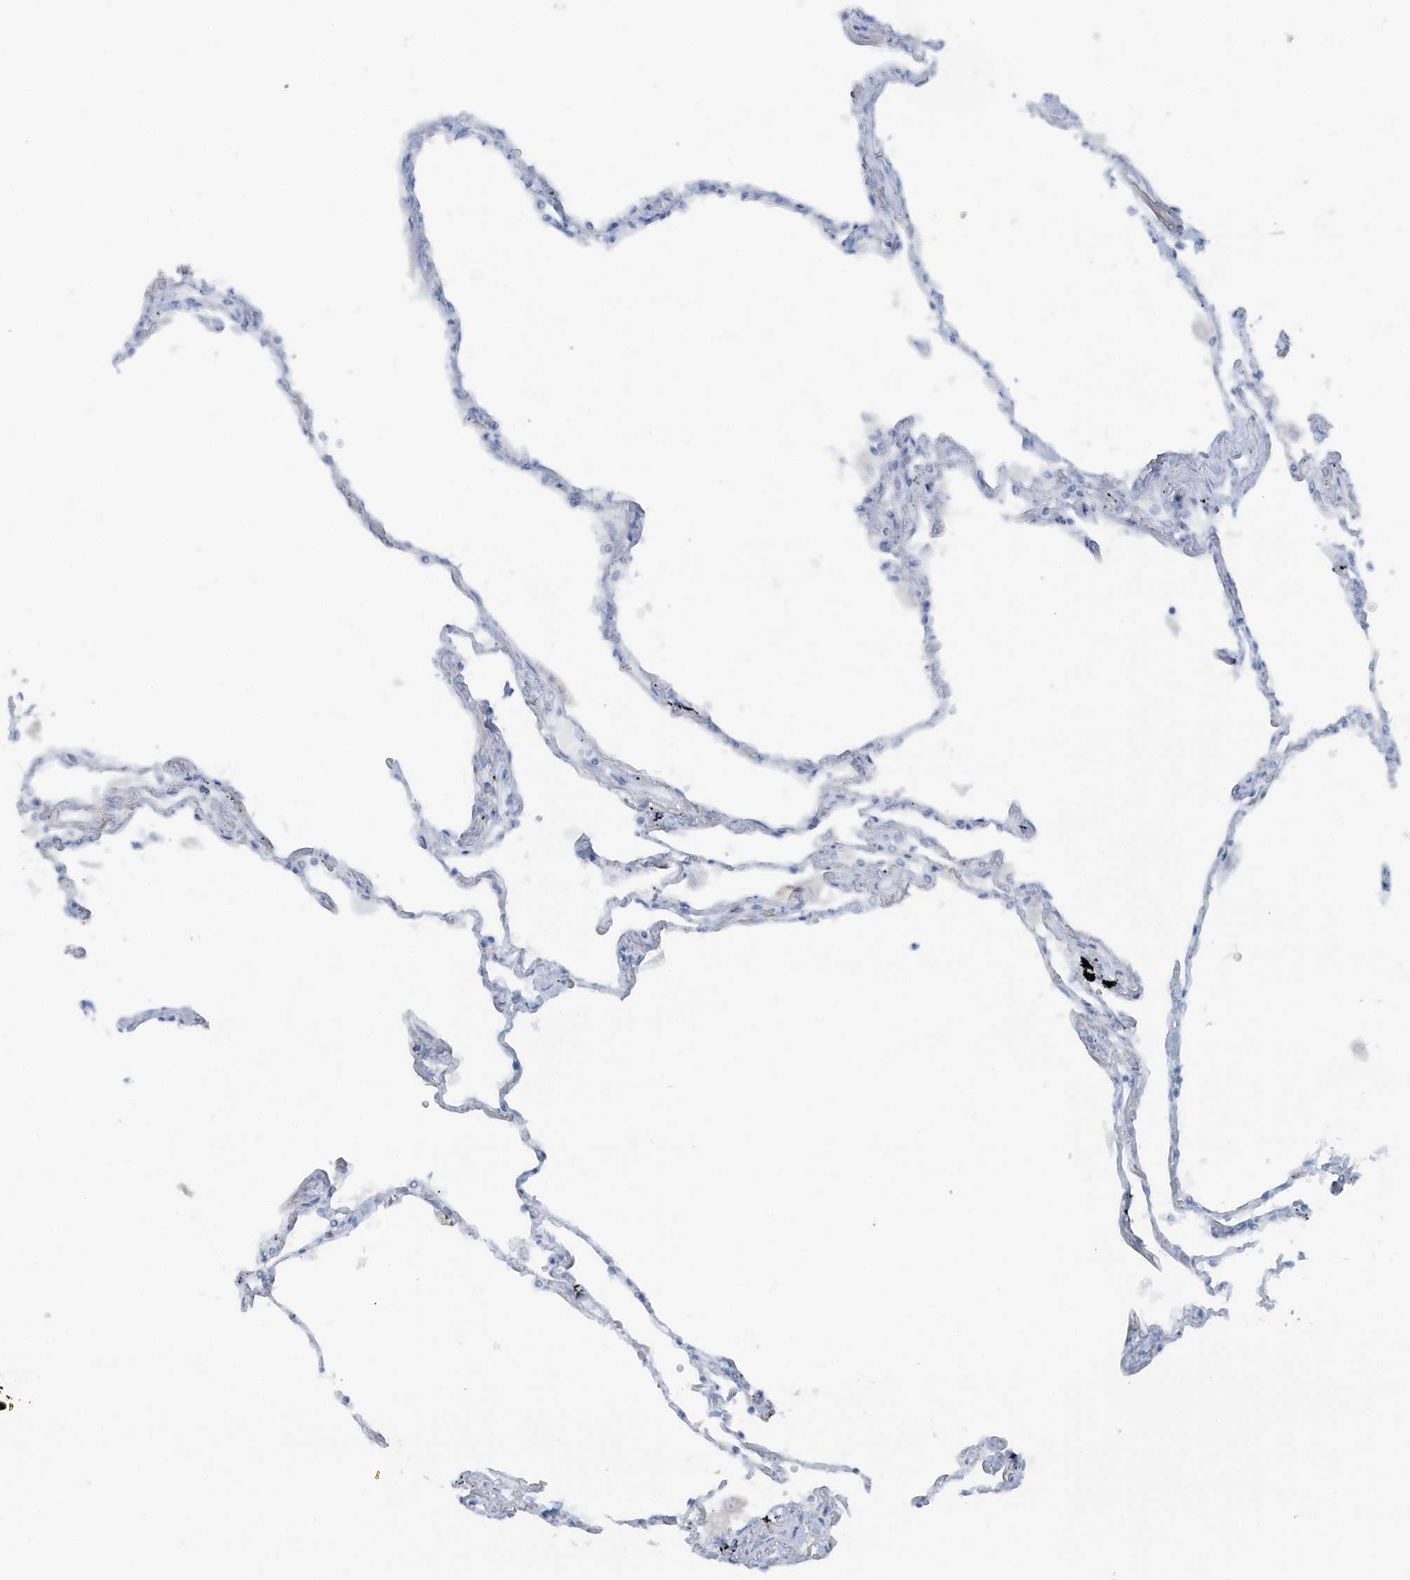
{"staining": {"intensity": "negative", "quantity": "none", "location": "none"}, "tissue": "lung", "cell_type": "Alveolar cells", "image_type": "normal", "snomed": [{"axis": "morphology", "description": "Normal tissue, NOS"}, {"axis": "topography", "description": "Lung"}], "caption": "Immunohistochemical staining of unremarkable lung demonstrates no significant expression in alveolar cells.", "gene": "RAB11FIP3", "patient": {"sex": "female", "age": 67}}